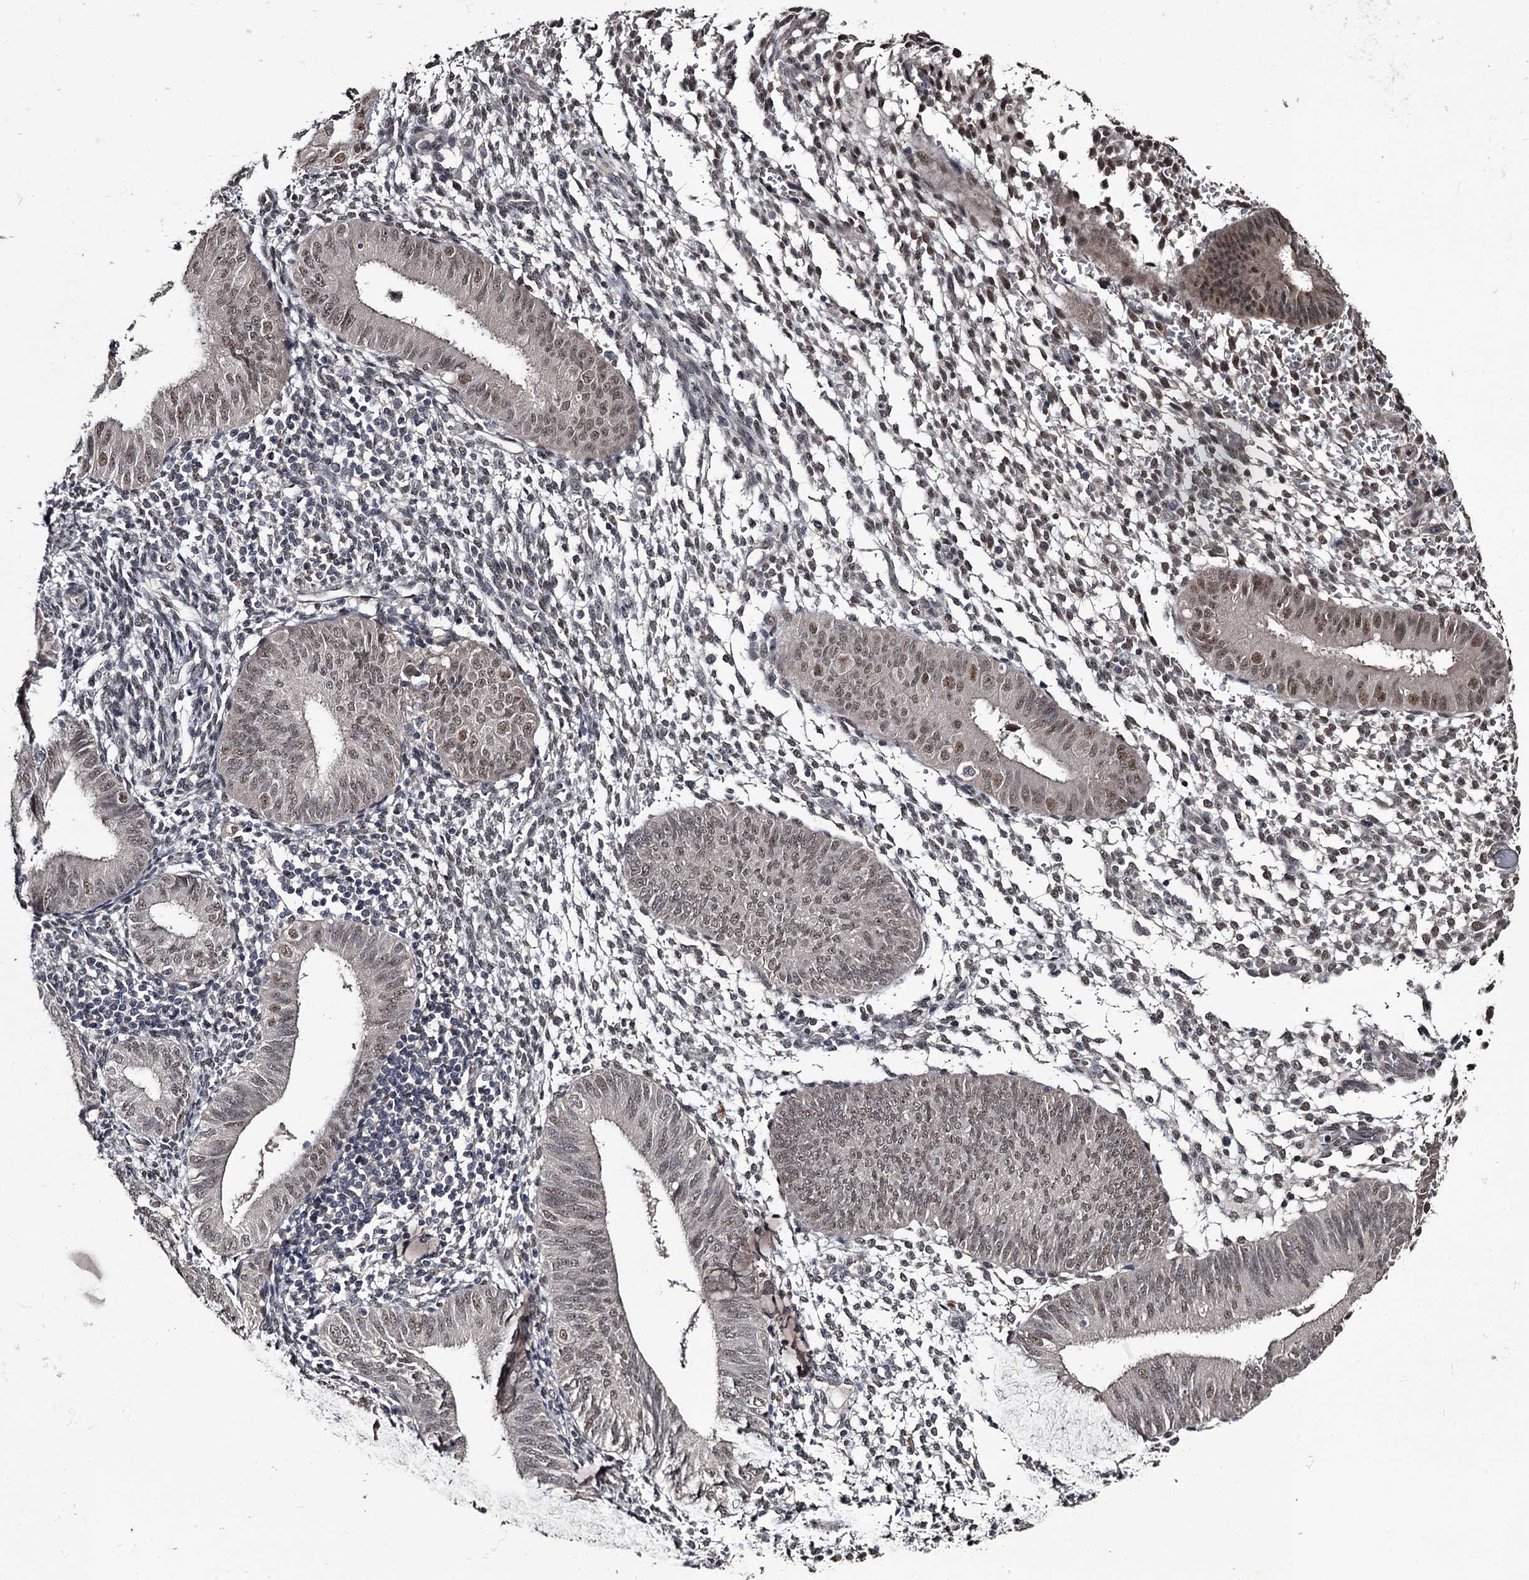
{"staining": {"intensity": "moderate", "quantity": "<25%", "location": "nuclear"}, "tissue": "endometrium", "cell_type": "Cells in endometrial stroma", "image_type": "normal", "snomed": [{"axis": "morphology", "description": "Normal tissue, NOS"}, {"axis": "topography", "description": "Uterus"}, {"axis": "topography", "description": "Endometrium"}], "caption": "Immunohistochemical staining of unremarkable human endometrium exhibits low levels of moderate nuclear staining in about <25% of cells in endometrial stroma.", "gene": "PRPF40B", "patient": {"sex": "female", "age": 48}}